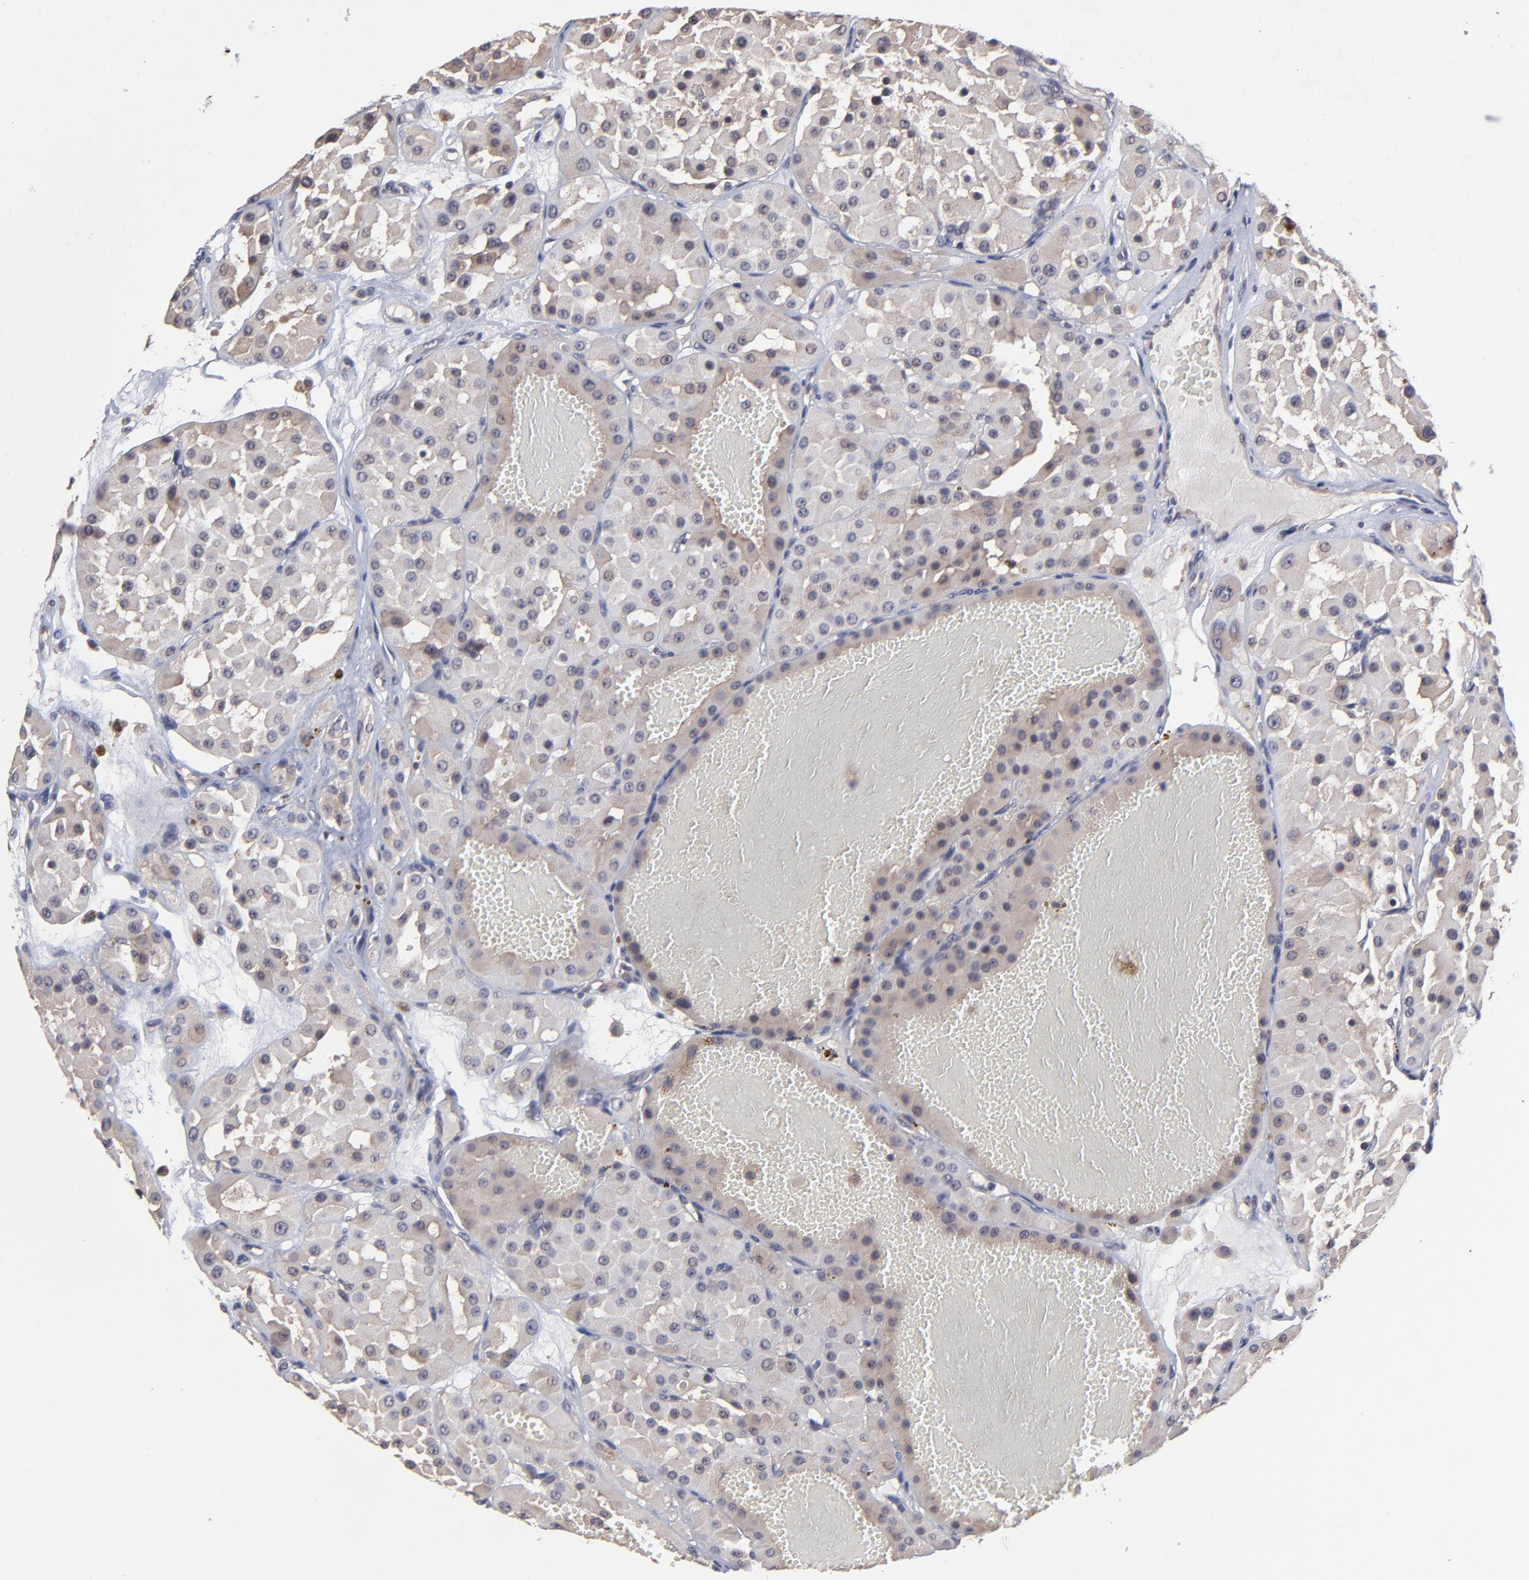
{"staining": {"intensity": "weak", "quantity": "<25%", "location": "cytoplasmic/membranous"}, "tissue": "renal cancer", "cell_type": "Tumor cells", "image_type": "cancer", "snomed": [{"axis": "morphology", "description": "Adenocarcinoma, uncertain malignant potential"}, {"axis": "topography", "description": "Kidney"}], "caption": "An immunohistochemistry (IHC) histopathology image of renal adenocarcinoma,  uncertain malignant potential is shown. There is no staining in tumor cells of renal adenocarcinoma,  uncertain malignant potential. The staining is performed using DAB brown chromogen with nuclei counter-stained in using hematoxylin.", "gene": "ZNF780B", "patient": {"sex": "male", "age": 63}}